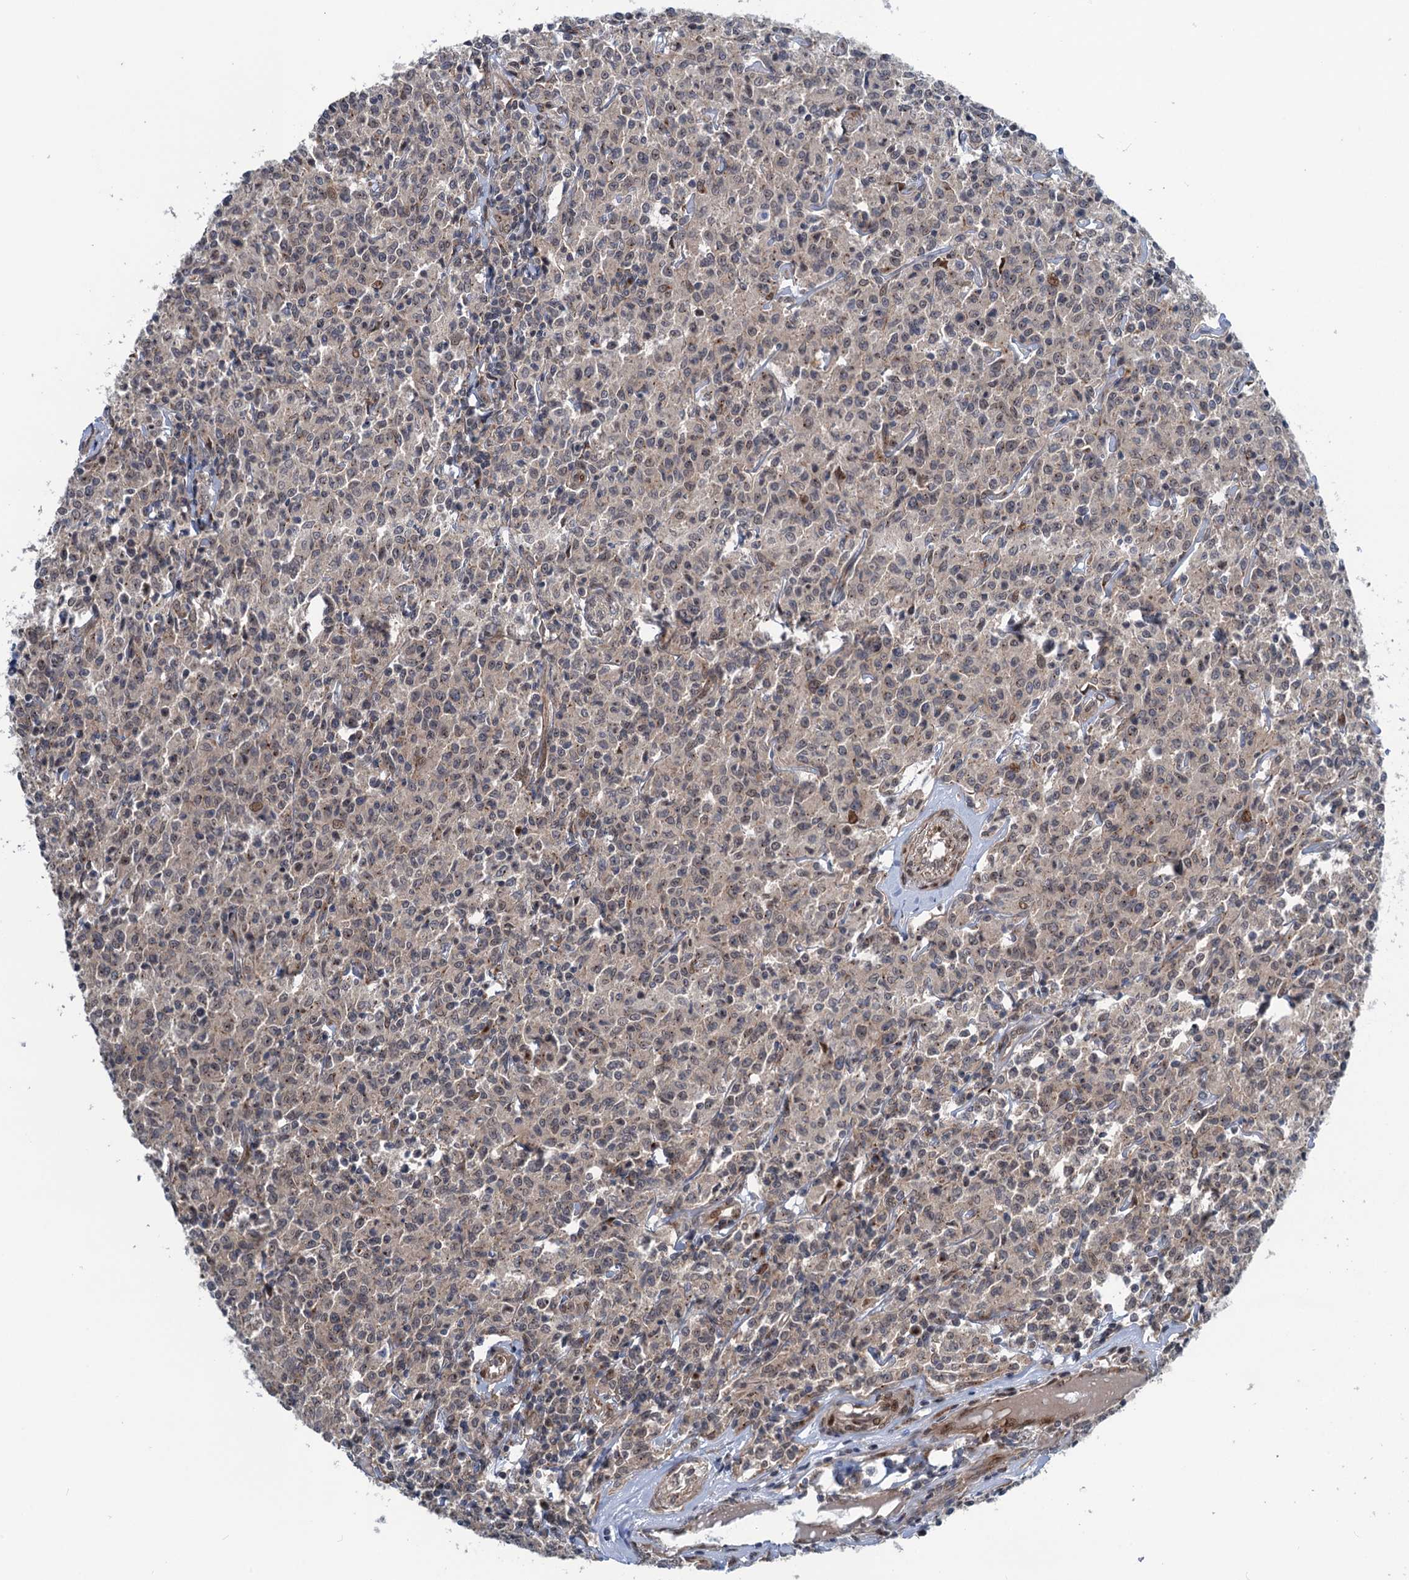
{"staining": {"intensity": "weak", "quantity": "25%-75%", "location": "cytoplasmic/membranous,nuclear"}, "tissue": "lymphoma", "cell_type": "Tumor cells", "image_type": "cancer", "snomed": [{"axis": "morphology", "description": "Malignant lymphoma, non-Hodgkin's type, Low grade"}, {"axis": "topography", "description": "Small intestine"}], "caption": "This histopathology image reveals lymphoma stained with IHC to label a protein in brown. The cytoplasmic/membranous and nuclear of tumor cells show weak positivity for the protein. Nuclei are counter-stained blue.", "gene": "DYNC2I2", "patient": {"sex": "female", "age": 59}}